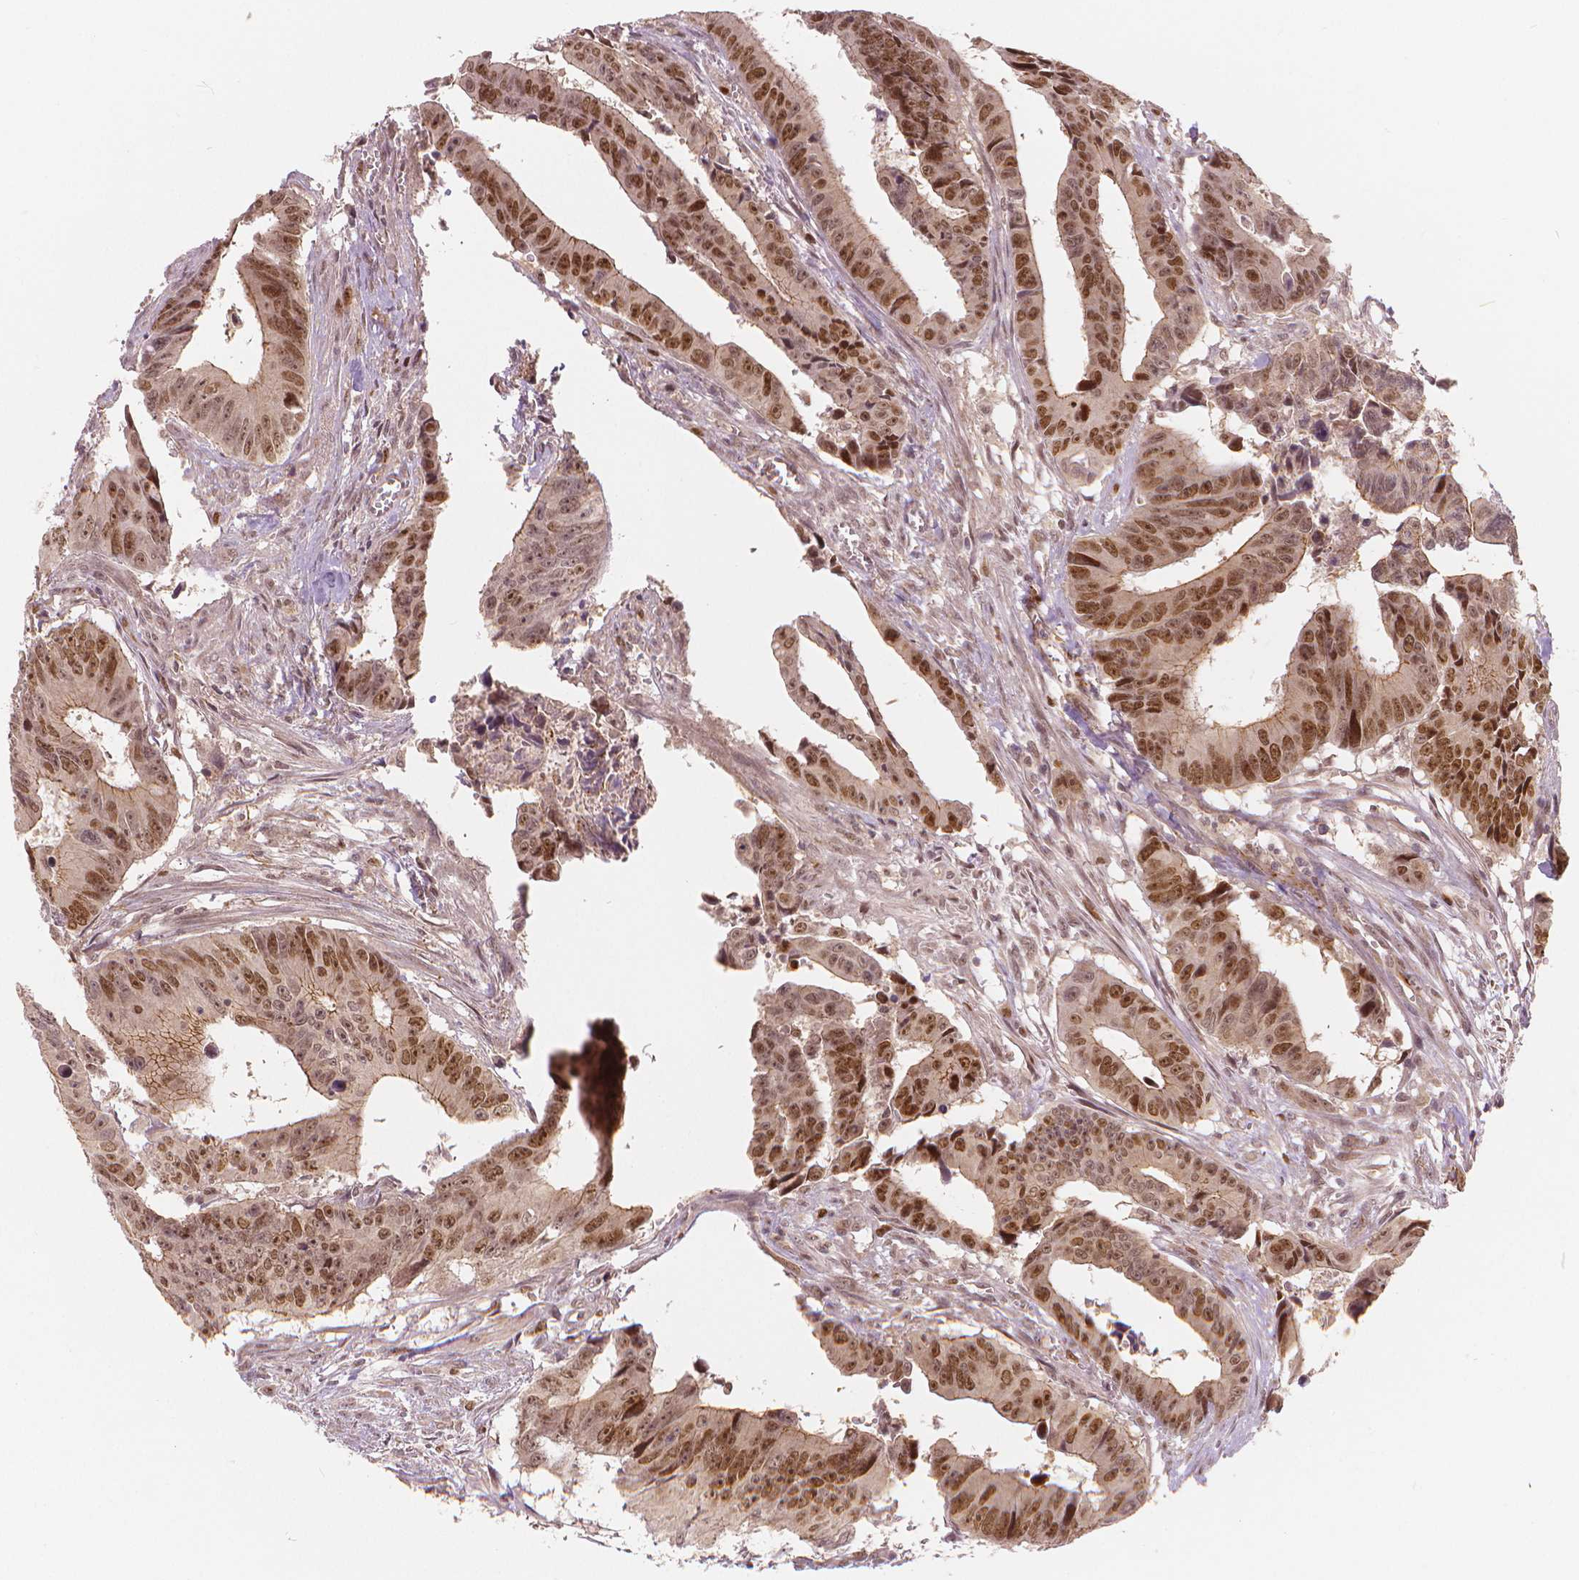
{"staining": {"intensity": "moderate", "quantity": ">75%", "location": "nuclear"}, "tissue": "colorectal cancer", "cell_type": "Tumor cells", "image_type": "cancer", "snomed": [{"axis": "morphology", "description": "Adenocarcinoma, NOS"}, {"axis": "topography", "description": "Colon"}], "caption": "Protein expression analysis of human adenocarcinoma (colorectal) reveals moderate nuclear expression in approximately >75% of tumor cells. The staining was performed using DAB to visualize the protein expression in brown, while the nuclei were stained in blue with hematoxylin (Magnification: 20x).", "gene": "NSD2", "patient": {"sex": "female", "age": 87}}